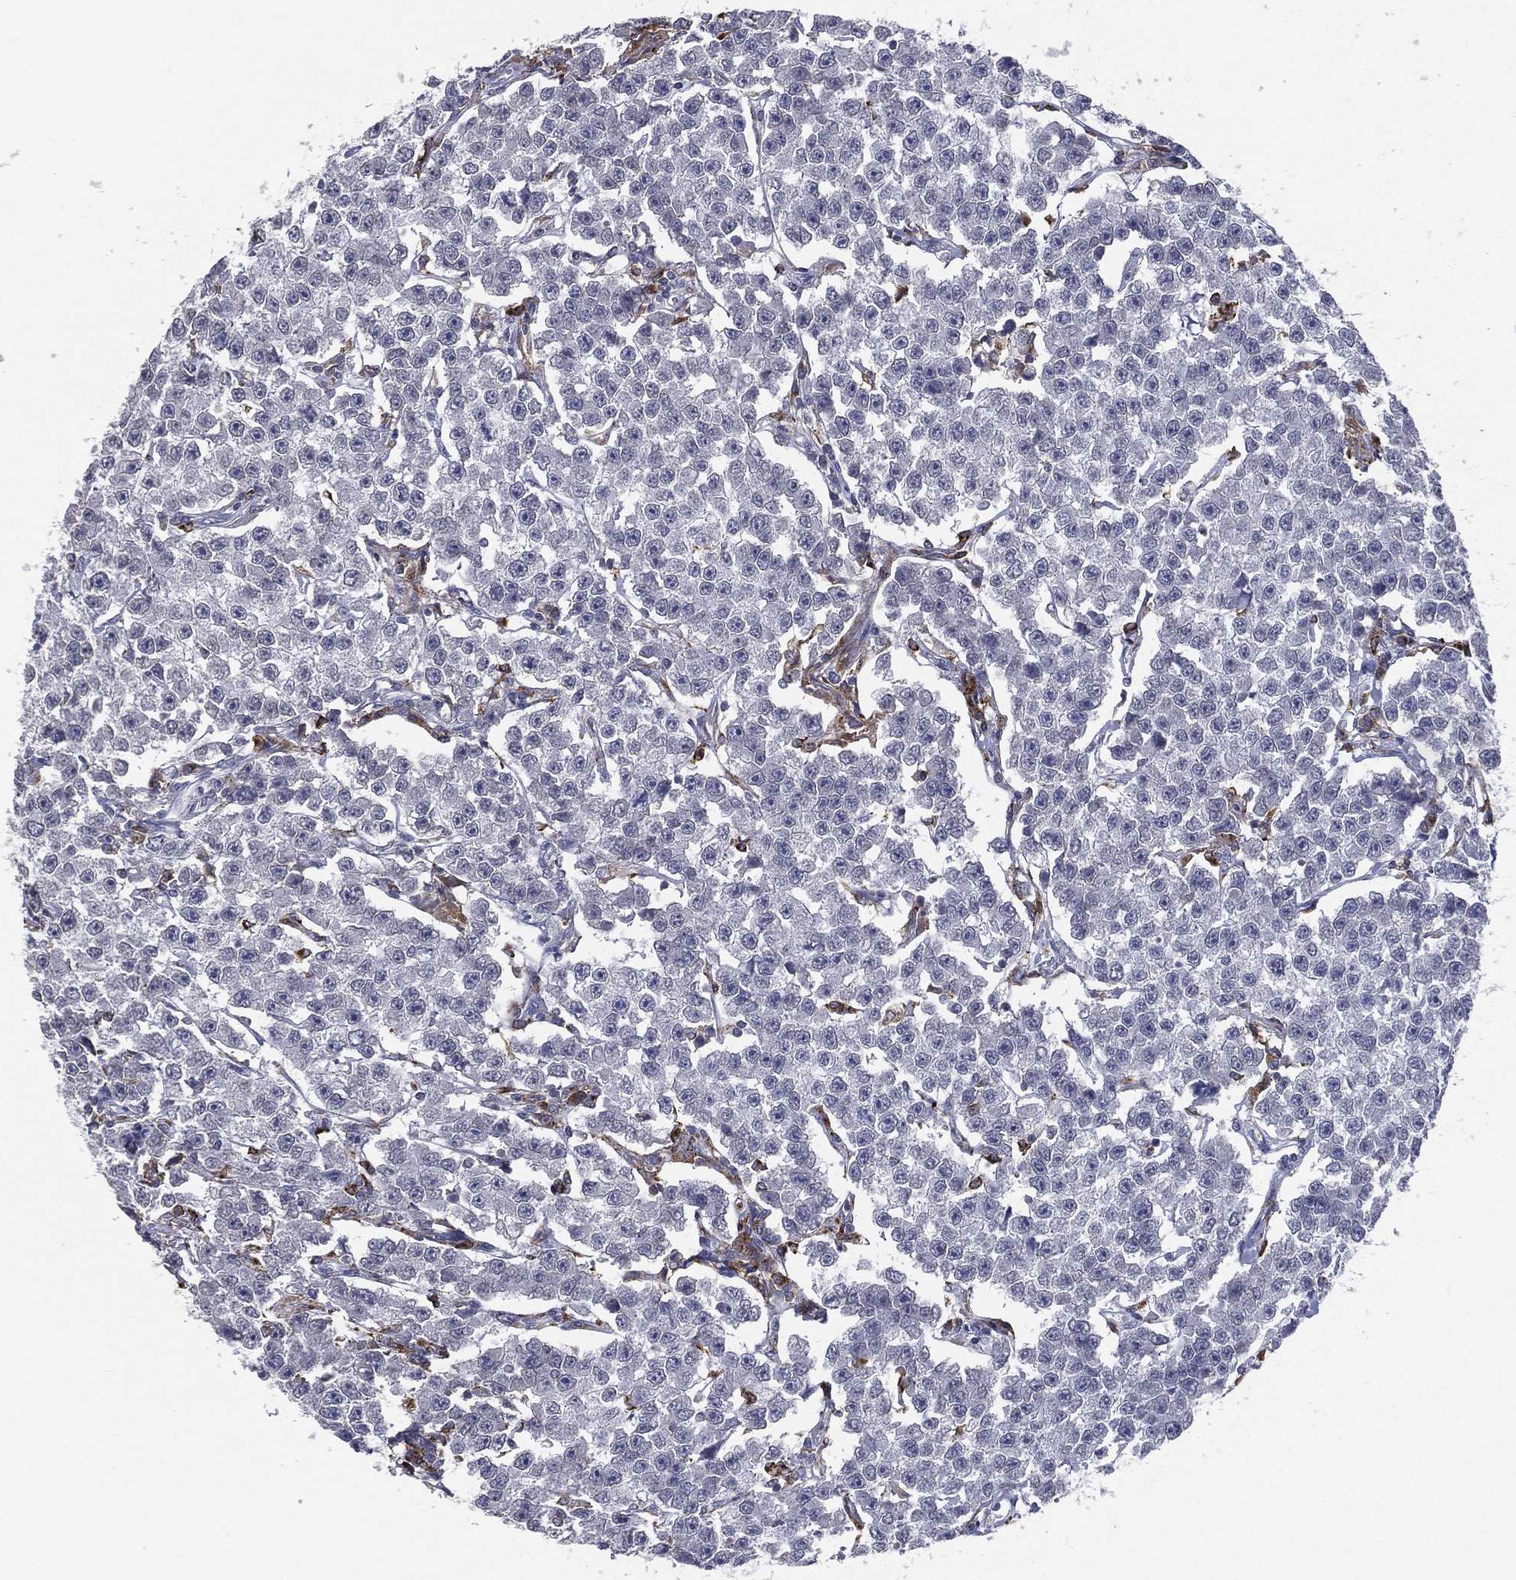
{"staining": {"intensity": "negative", "quantity": "none", "location": "none"}, "tissue": "testis cancer", "cell_type": "Tumor cells", "image_type": "cancer", "snomed": [{"axis": "morphology", "description": "Seminoma, NOS"}, {"axis": "topography", "description": "Testis"}], "caption": "Tumor cells are negative for brown protein staining in testis cancer (seminoma).", "gene": "EVI2B", "patient": {"sex": "male", "age": 59}}